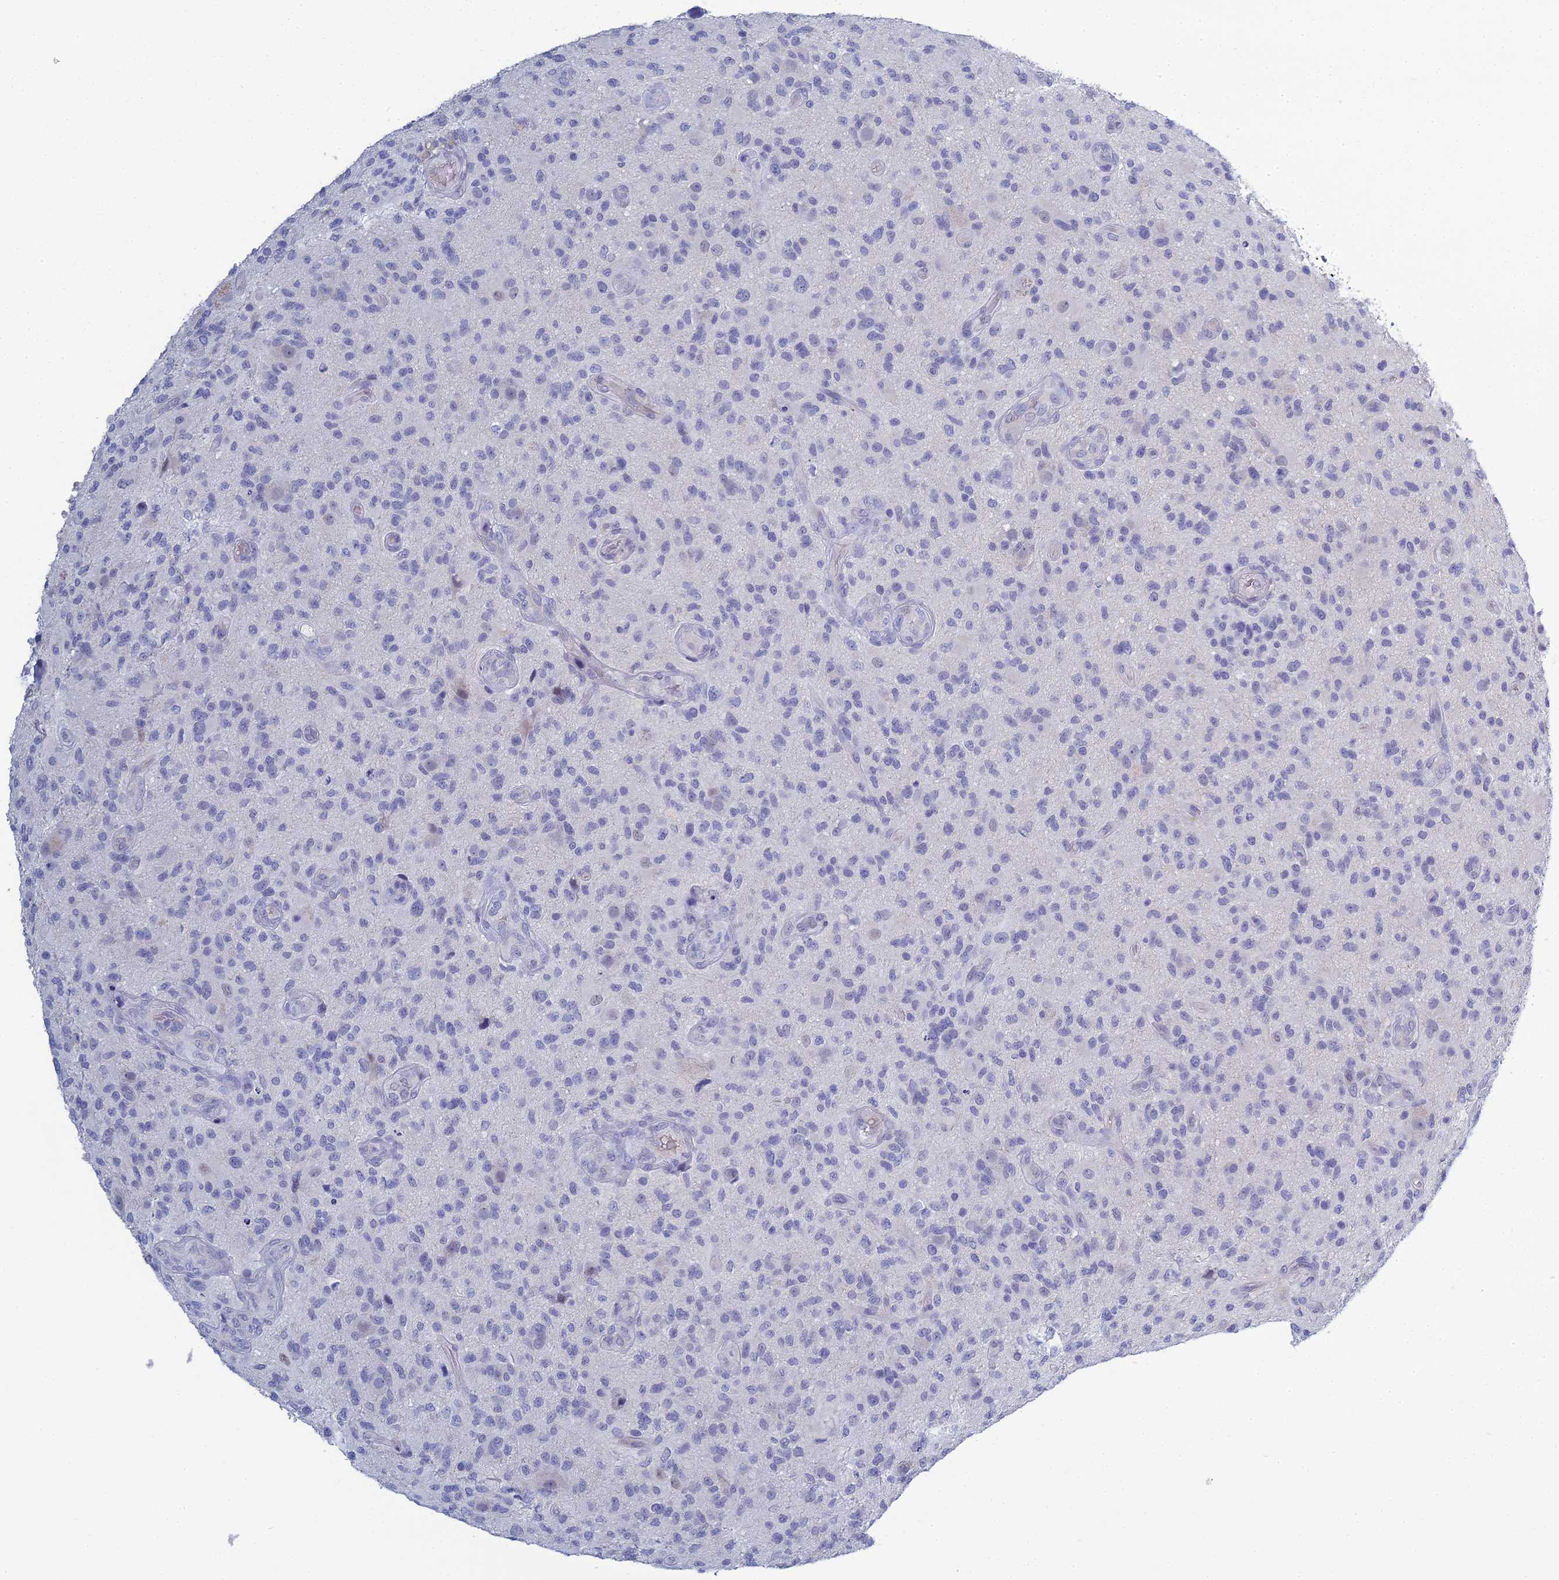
{"staining": {"intensity": "negative", "quantity": "none", "location": "none"}, "tissue": "glioma", "cell_type": "Tumor cells", "image_type": "cancer", "snomed": [{"axis": "morphology", "description": "Glioma, malignant, High grade"}, {"axis": "topography", "description": "Brain"}], "caption": "Immunohistochemistry of glioma exhibits no positivity in tumor cells. (DAB immunohistochemistry (IHC) visualized using brightfield microscopy, high magnification).", "gene": "MUC13", "patient": {"sex": "male", "age": 47}}